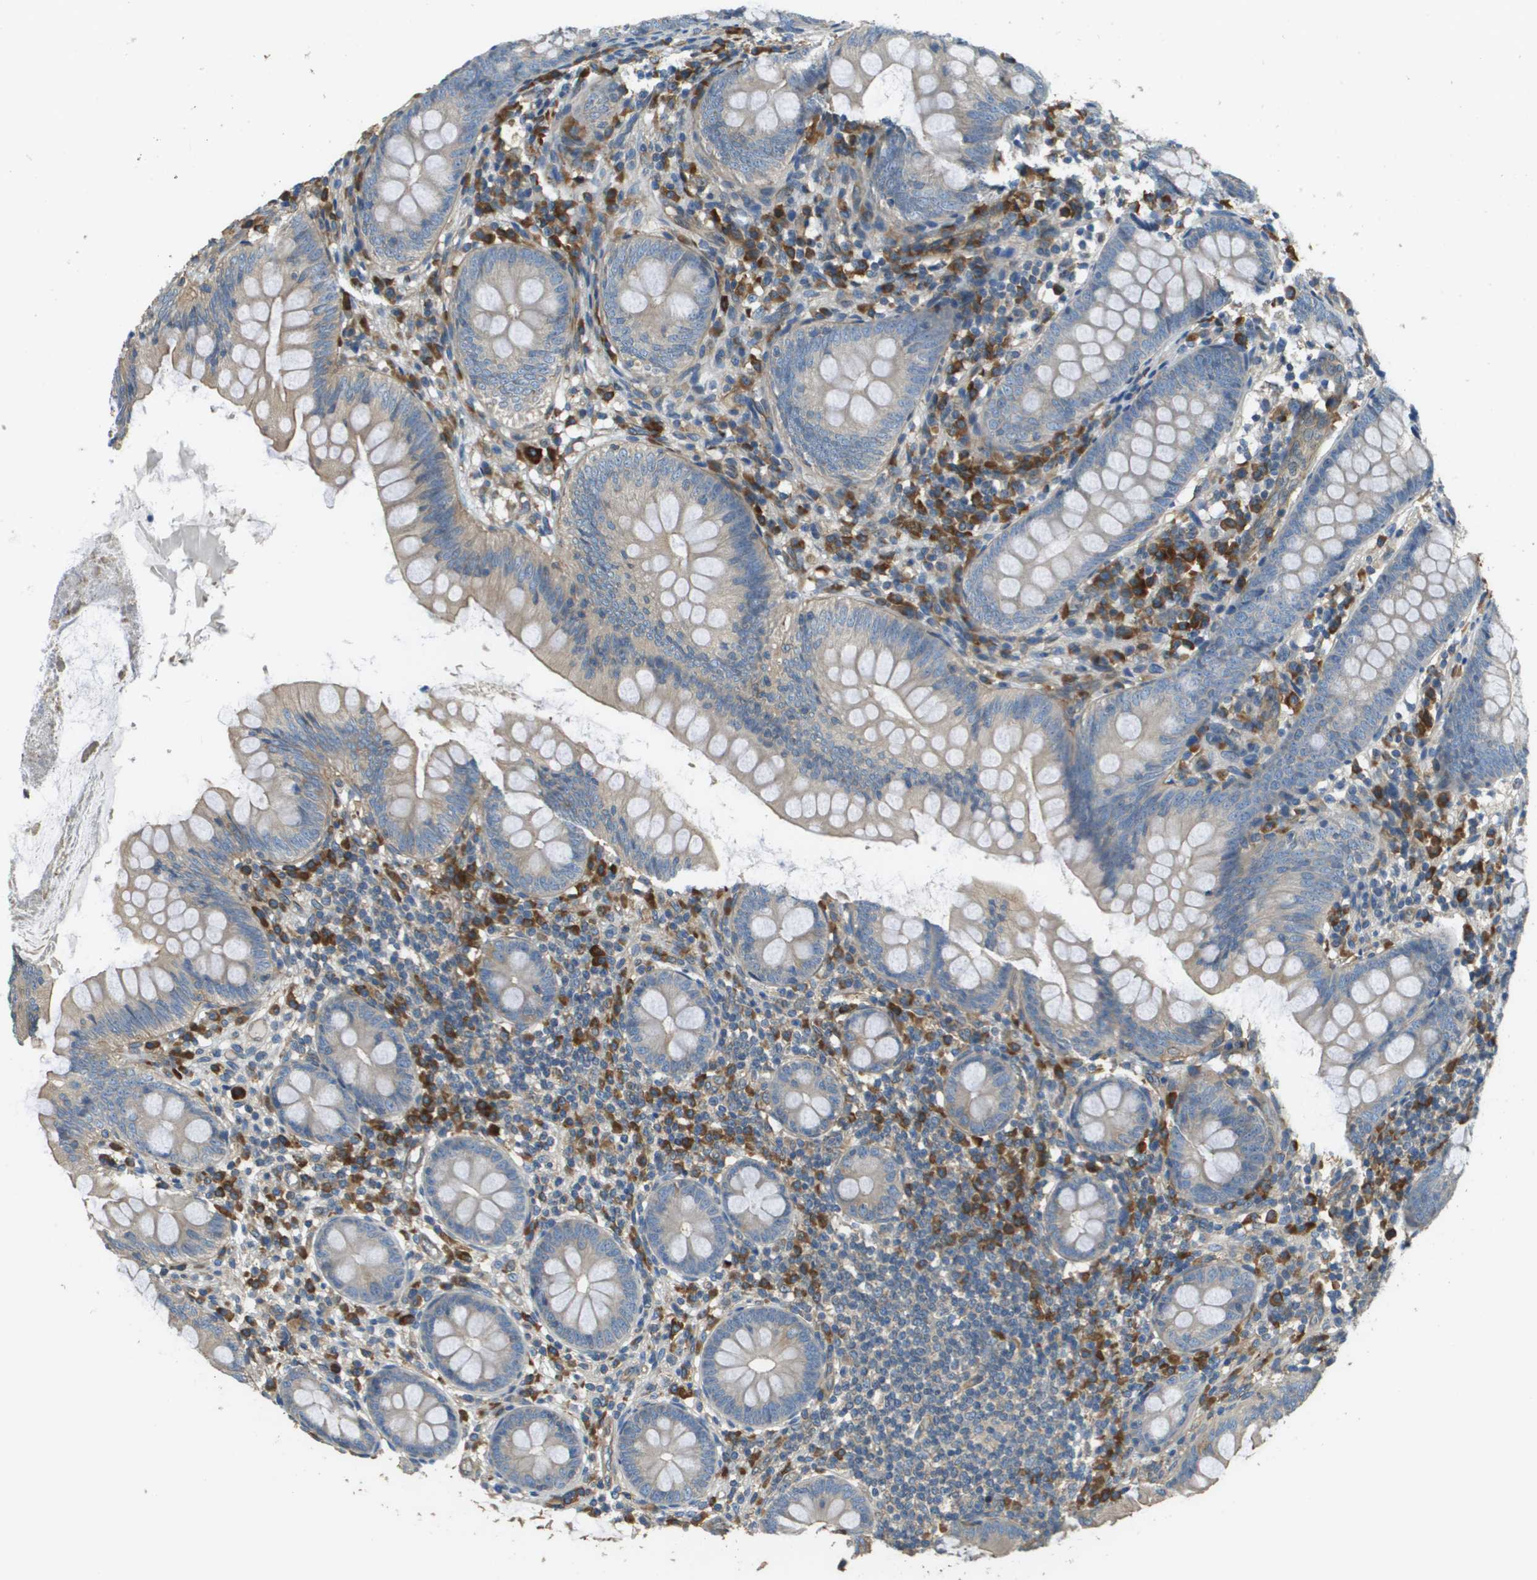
{"staining": {"intensity": "moderate", "quantity": "<25%", "location": "cytoplasmic/membranous"}, "tissue": "appendix", "cell_type": "Glandular cells", "image_type": "normal", "snomed": [{"axis": "morphology", "description": "Normal tissue, NOS"}, {"axis": "topography", "description": "Appendix"}], "caption": "An immunohistochemistry image of benign tissue is shown. Protein staining in brown labels moderate cytoplasmic/membranous positivity in appendix within glandular cells. The protein is shown in brown color, while the nuclei are stained blue.", "gene": "DNAJB11", "patient": {"sex": "female", "age": 77}}